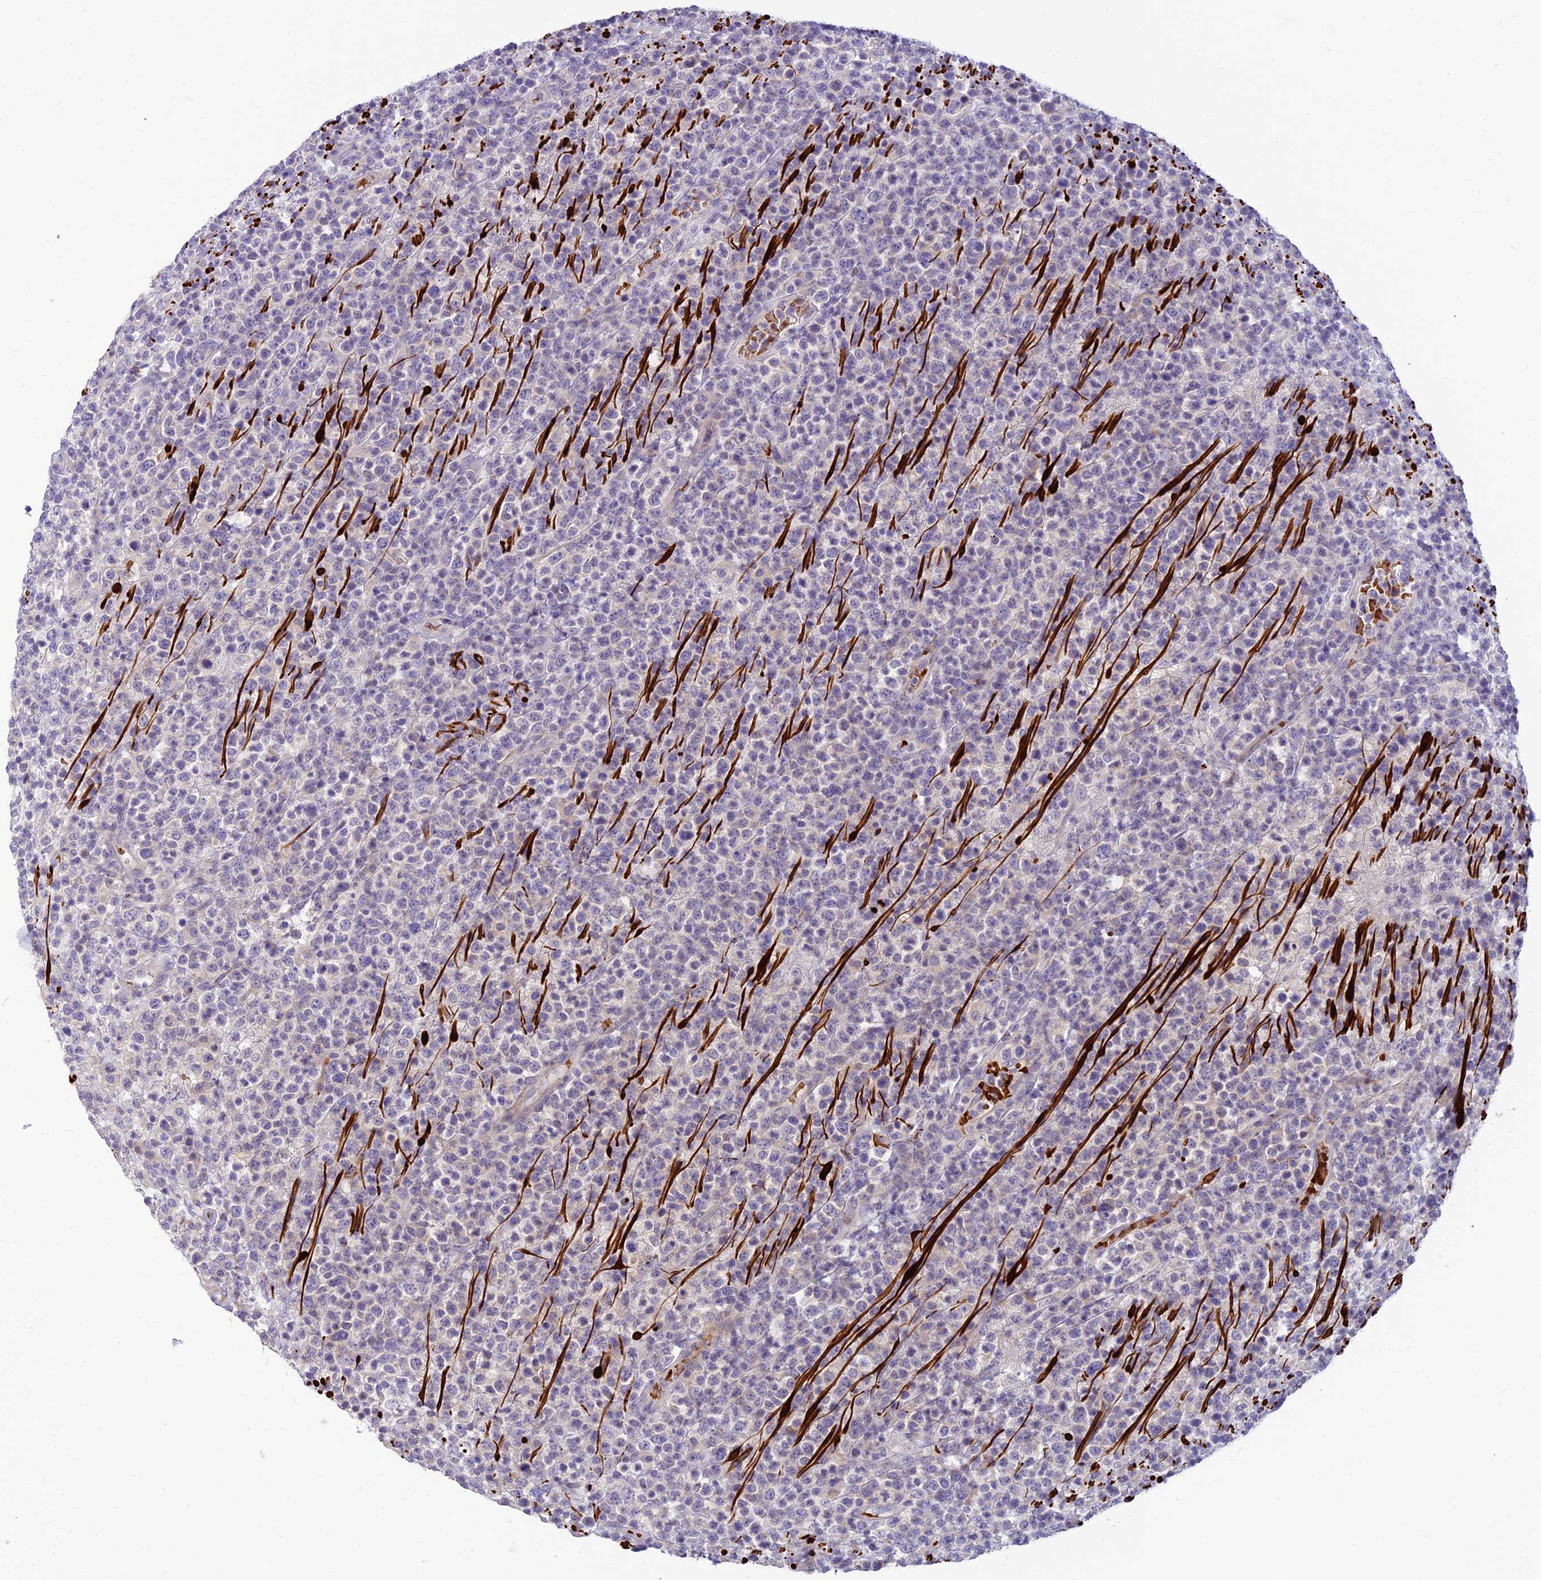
{"staining": {"intensity": "negative", "quantity": "none", "location": "none"}, "tissue": "lymphoma", "cell_type": "Tumor cells", "image_type": "cancer", "snomed": [{"axis": "morphology", "description": "Malignant lymphoma, non-Hodgkin's type, High grade"}, {"axis": "topography", "description": "Colon"}], "caption": "This is an immunohistochemistry (IHC) photomicrograph of human high-grade malignant lymphoma, non-Hodgkin's type. There is no positivity in tumor cells.", "gene": "CLIP4", "patient": {"sex": "female", "age": 53}}